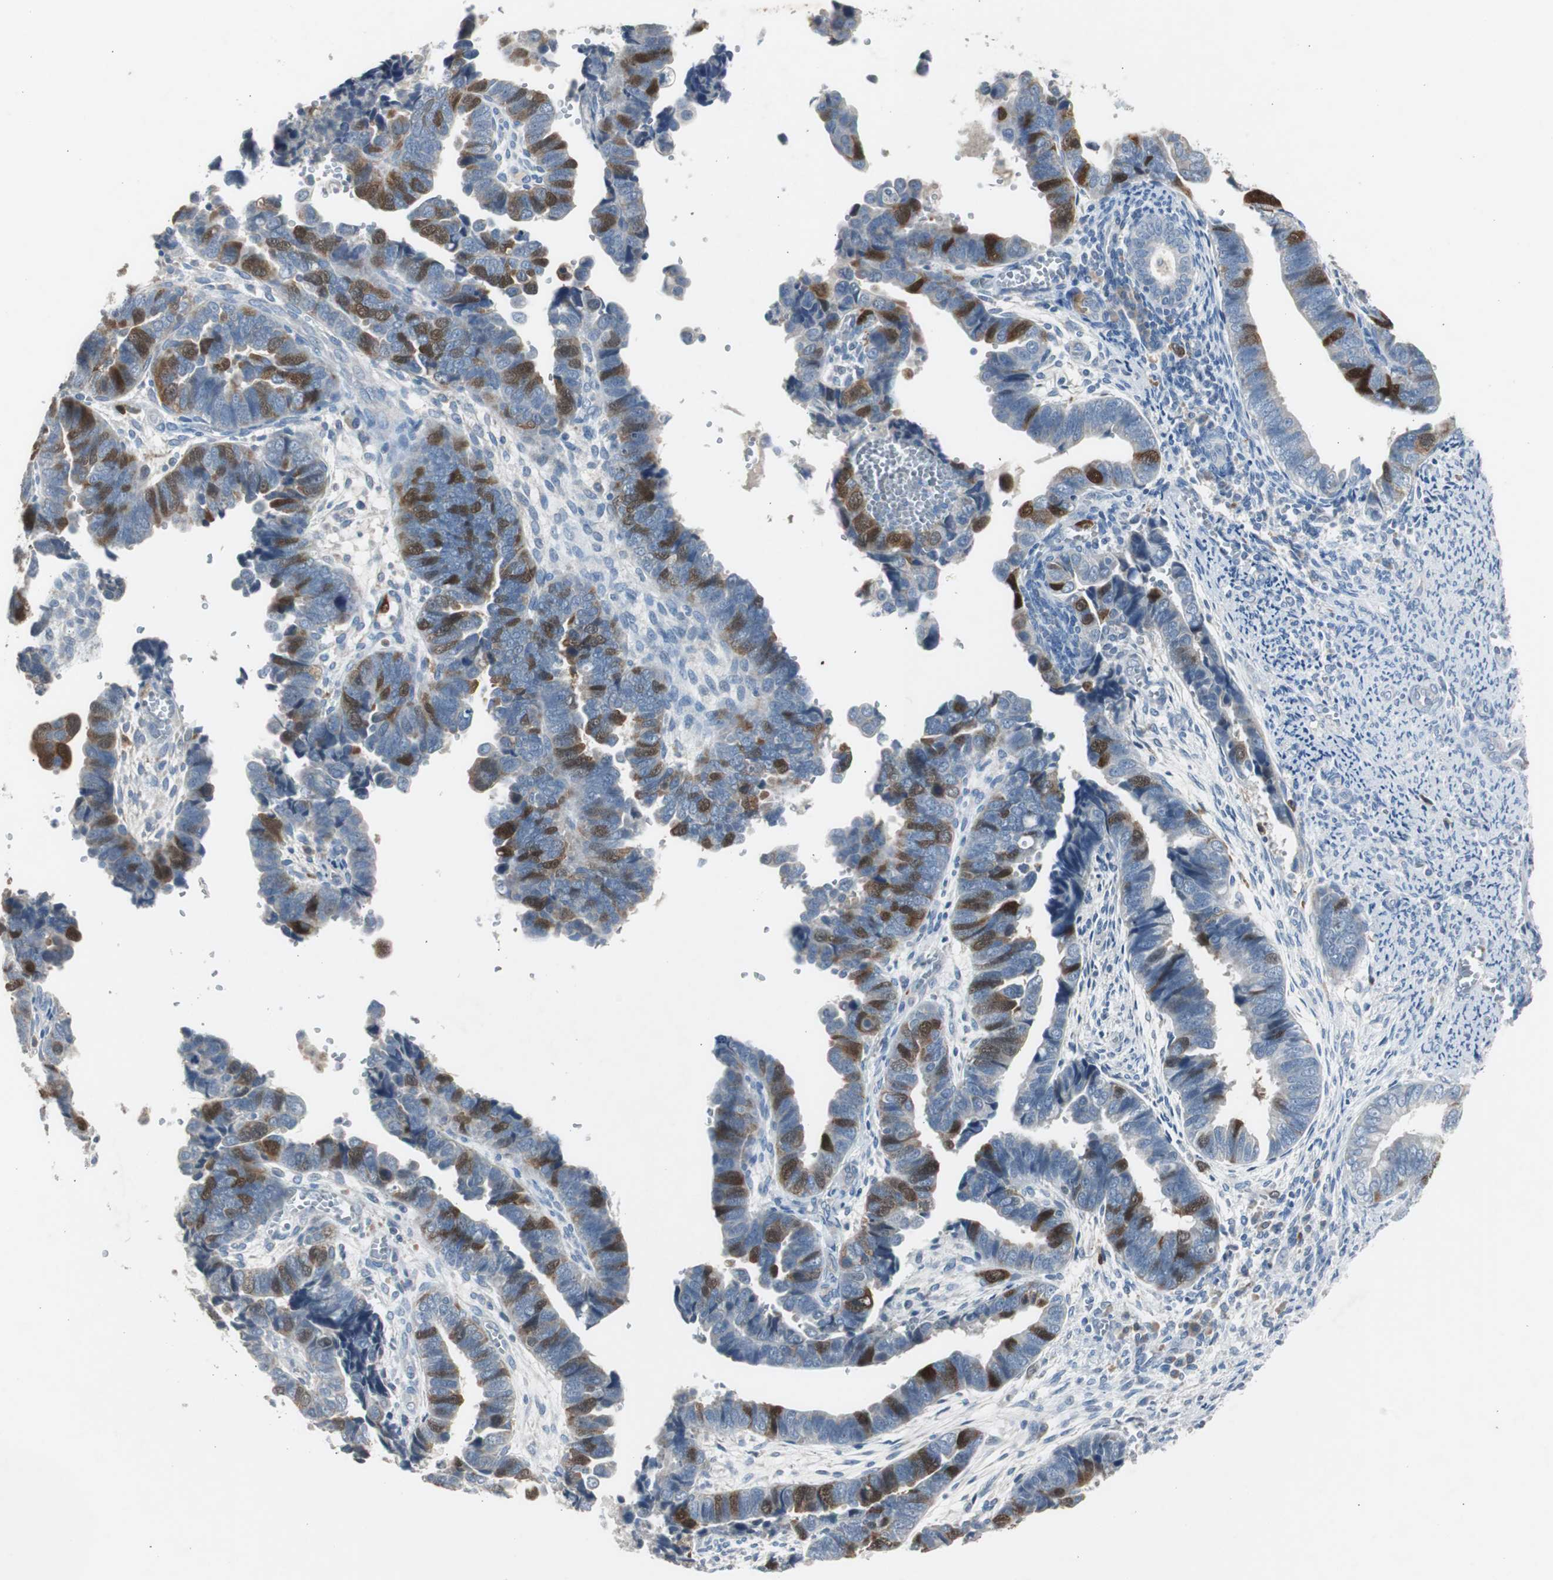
{"staining": {"intensity": "strong", "quantity": "<25%", "location": "cytoplasmic/membranous"}, "tissue": "endometrial cancer", "cell_type": "Tumor cells", "image_type": "cancer", "snomed": [{"axis": "morphology", "description": "Adenocarcinoma, NOS"}, {"axis": "topography", "description": "Endometrium"}], "caption": "Protein expression analysis of endometrial cancer (adenocarcinoma) demonstrates strong cytoplasmic/membranous expression in about <25% of tumor cells.", "gene": "TK1", "patient": {"sex": "female", "age": 75}}